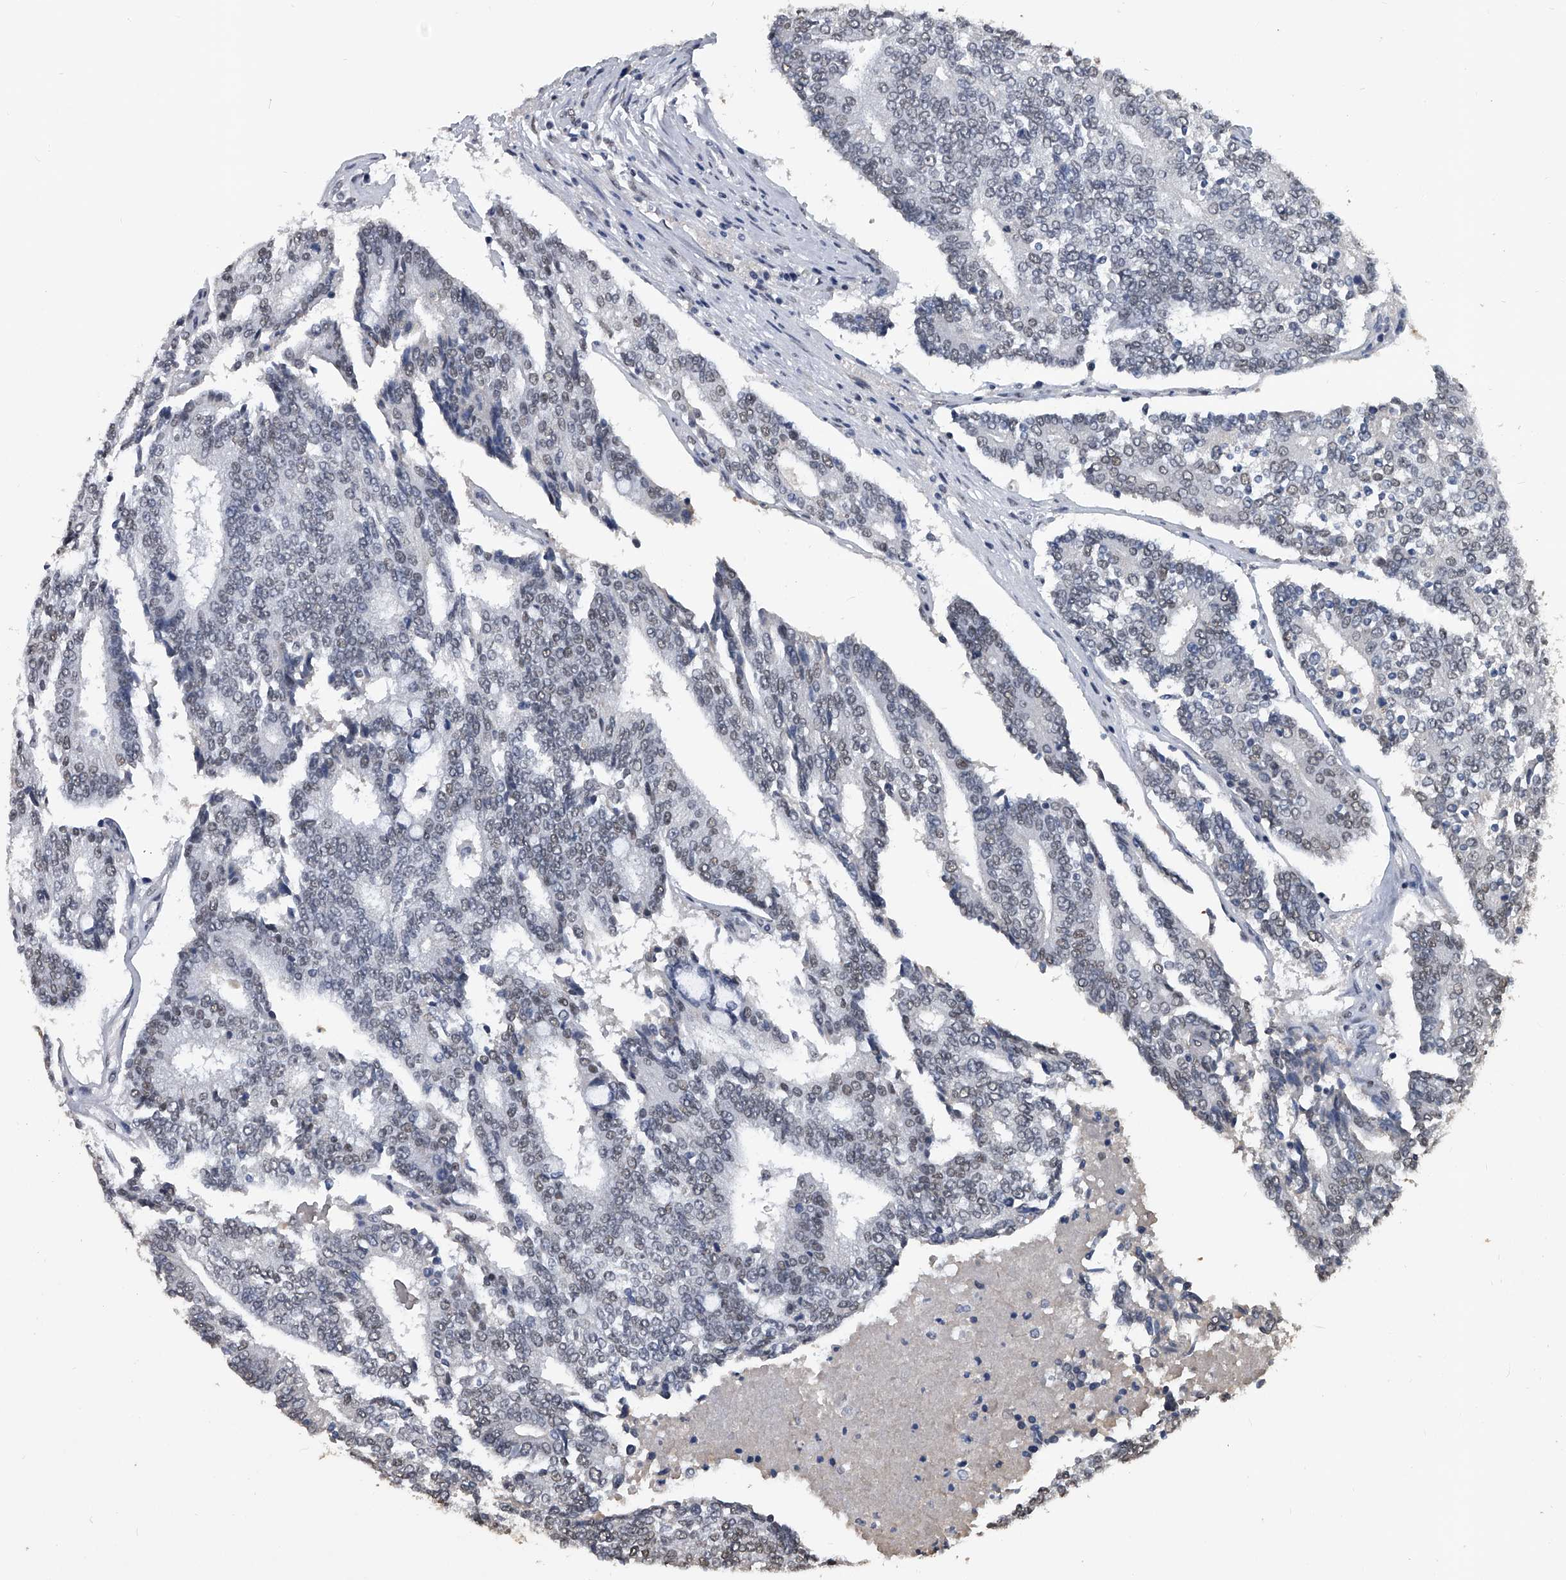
{"staining": {"intensity": "weak", "quantity": "<25%", "location": "nuclear"}, "tissue": "prostate cancer", "cell_type": "Tumor cells", "image_type": "cancer", "snomed": [{"axis": "morphology", "description": "Normal tissue, NOS"}, {"axis": "morphology", "description": "Adenocarcinoma, High grade"}, {"axis": "topography", "description": "Prostate"}, {"axis": "topography", "description": "Seminal veicle"}], "caption": "Histopathology image shows no significant protein positivity in tumor cells of prostate cancer.", "gene": "MATR3", "patient": {"sex": "male", "age": 55}}